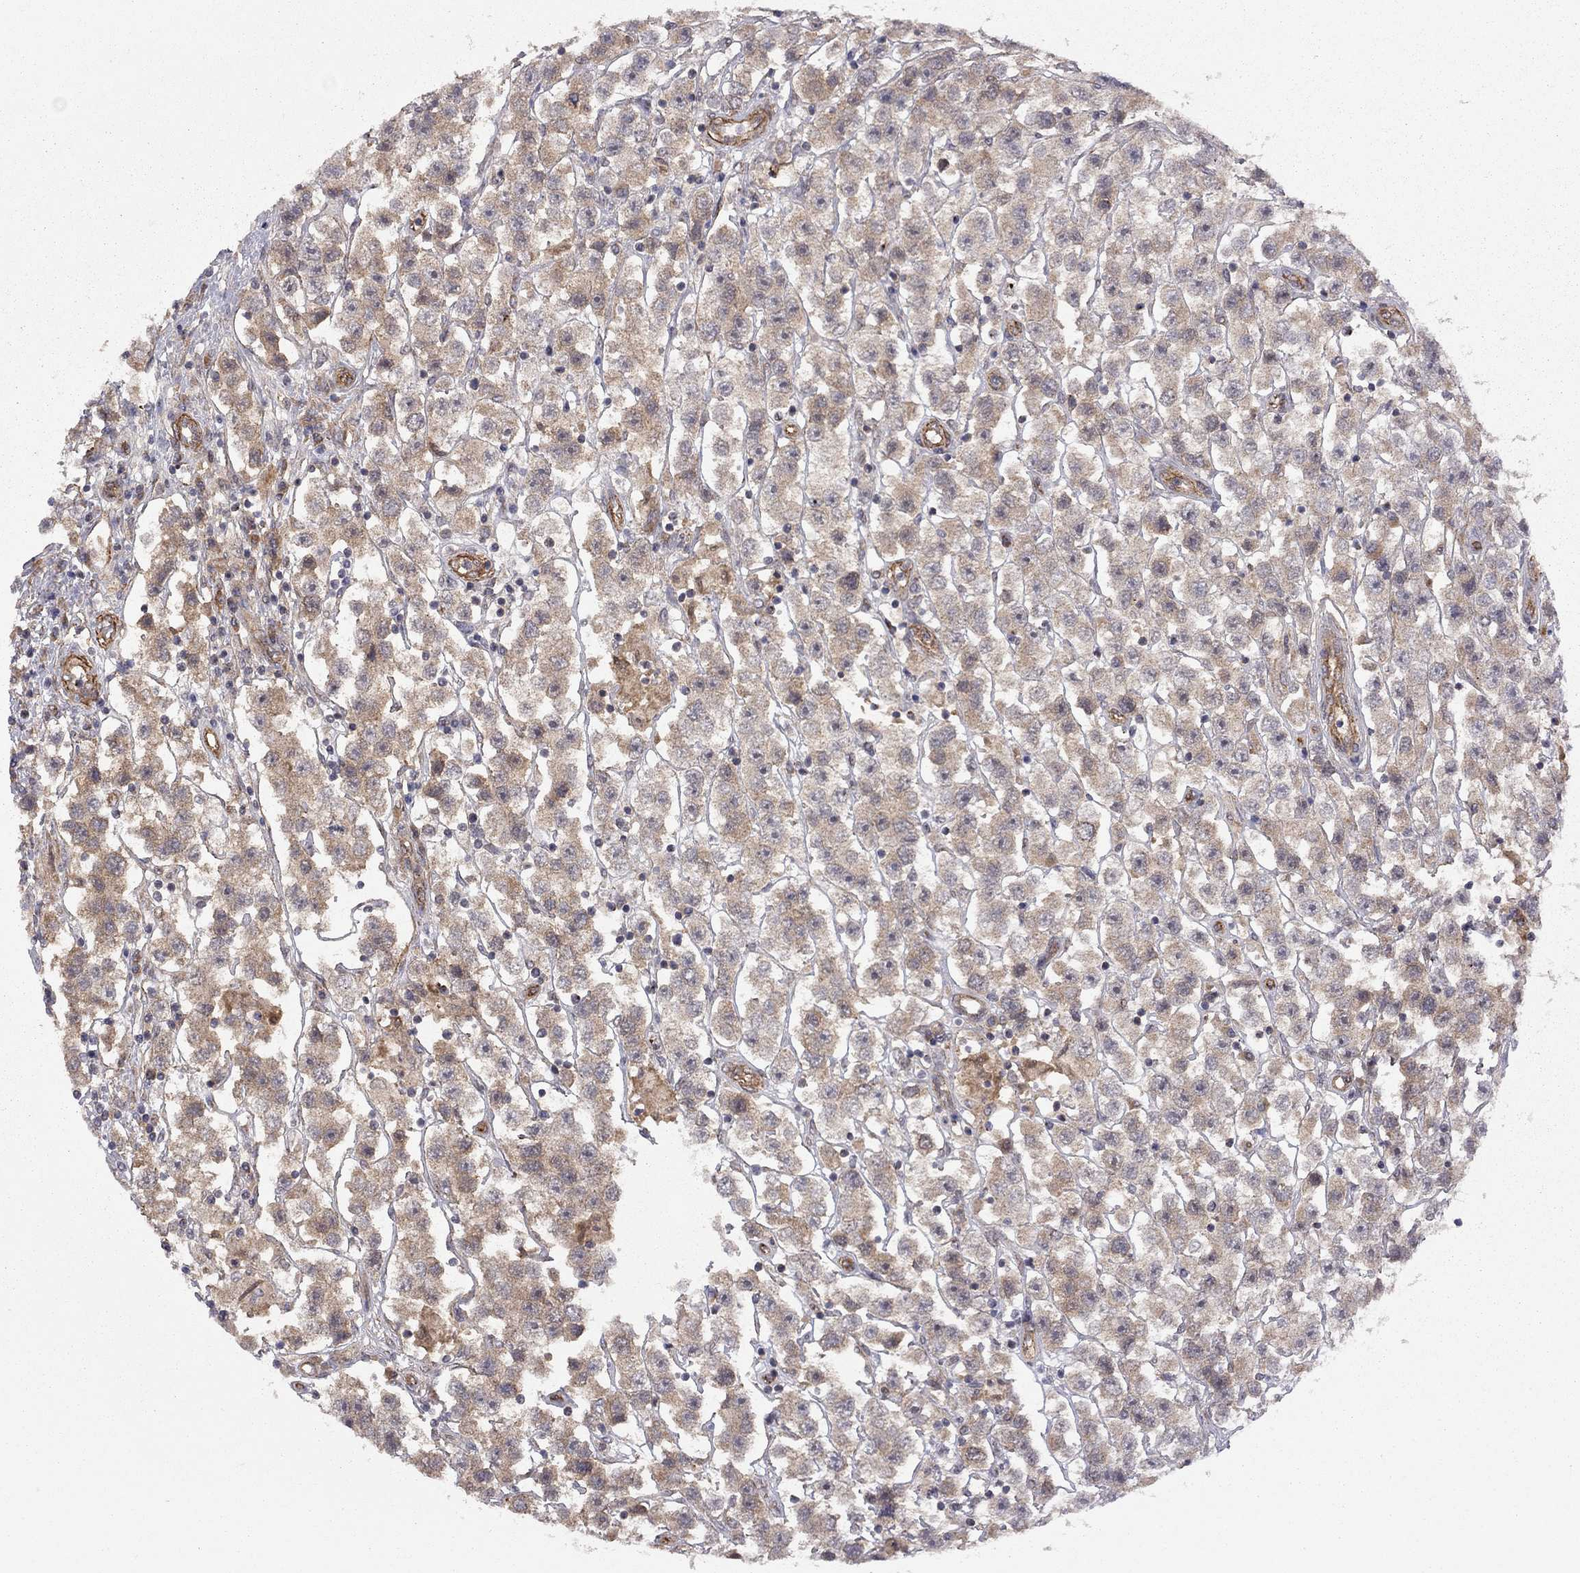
{"staining": {"intensity": "moderate", "quantity": ">75%", "location": "cytoplasmic/membranous"}, "tissue": "testis cancer", "cell_type": "Tumor cells", "image_type": "cancer", "snomed": [{"axis": "morphology", "description": "Seminoma, NOS"}, {"axis": "topography", "description": "Testis"}], "caption": "Protein staining of testis cancer (seminoma) tissue exhibits moderate cytoplasmic/membranous expression in about >75% of tumor cells.", "gene": "EXOC3L2", "patient": {"sex": "male", "age": 45}}